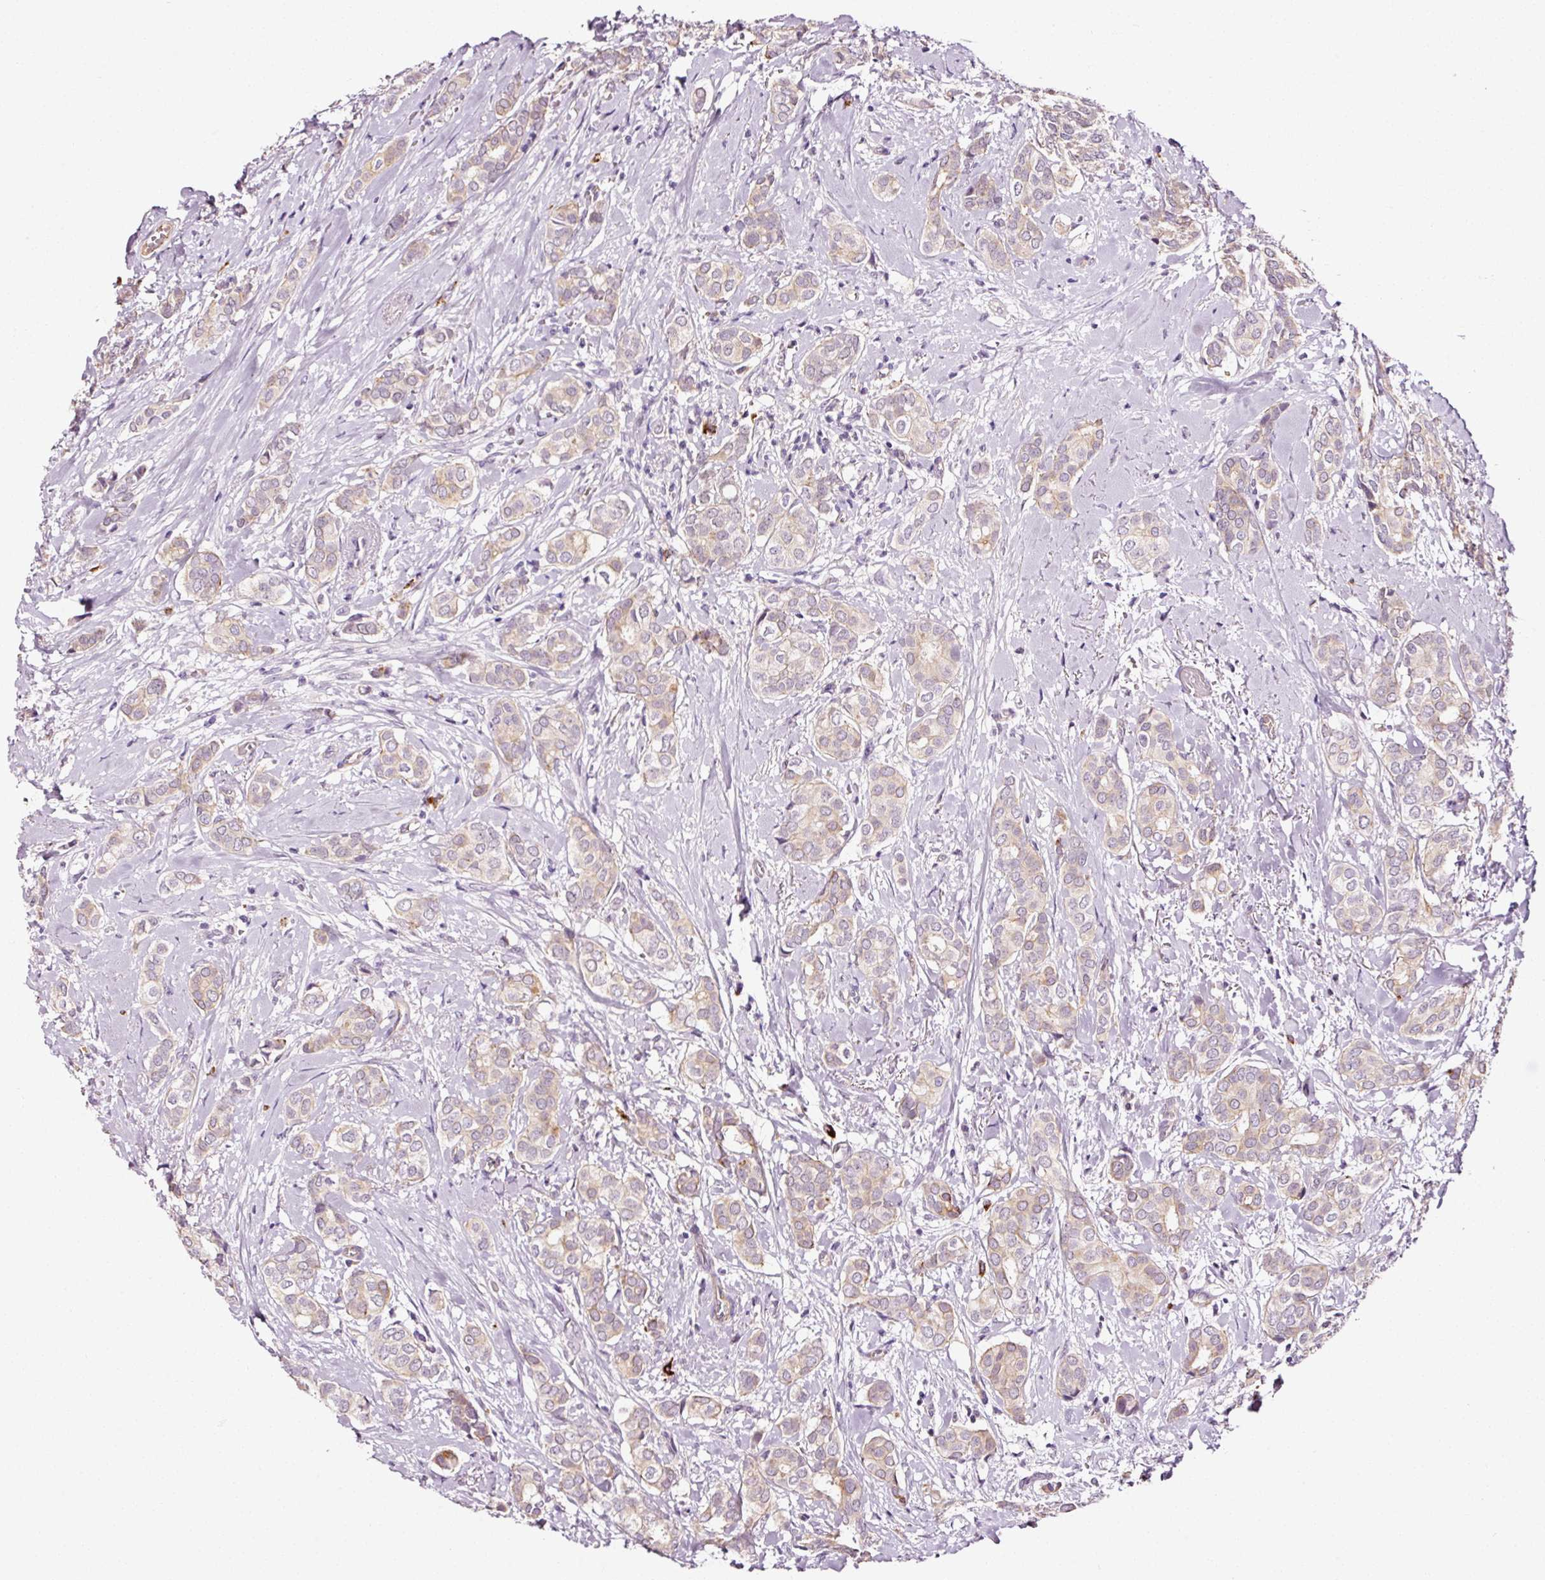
{"staining": {"intensity": "weak", "quantity": "25%-75%", "location": "cytoplasmic/membranous"}, "tissue": "breast cancer", "cell_type": "Tumor cells", "image_type": "cancer", "snomed": [{"axis": "morphology", "description": "Duct carcinoma"}, {"axis": "topography", "description": "Breast"}], "caption": "Immunohistochemical staining of human breast cancer reveals low levels of weak cytoplasmic/membranous protein expression in about 25%-75% of tumor cells.", "gene": "ABCB4", "patient": {"sex": "female", "age": 73}}